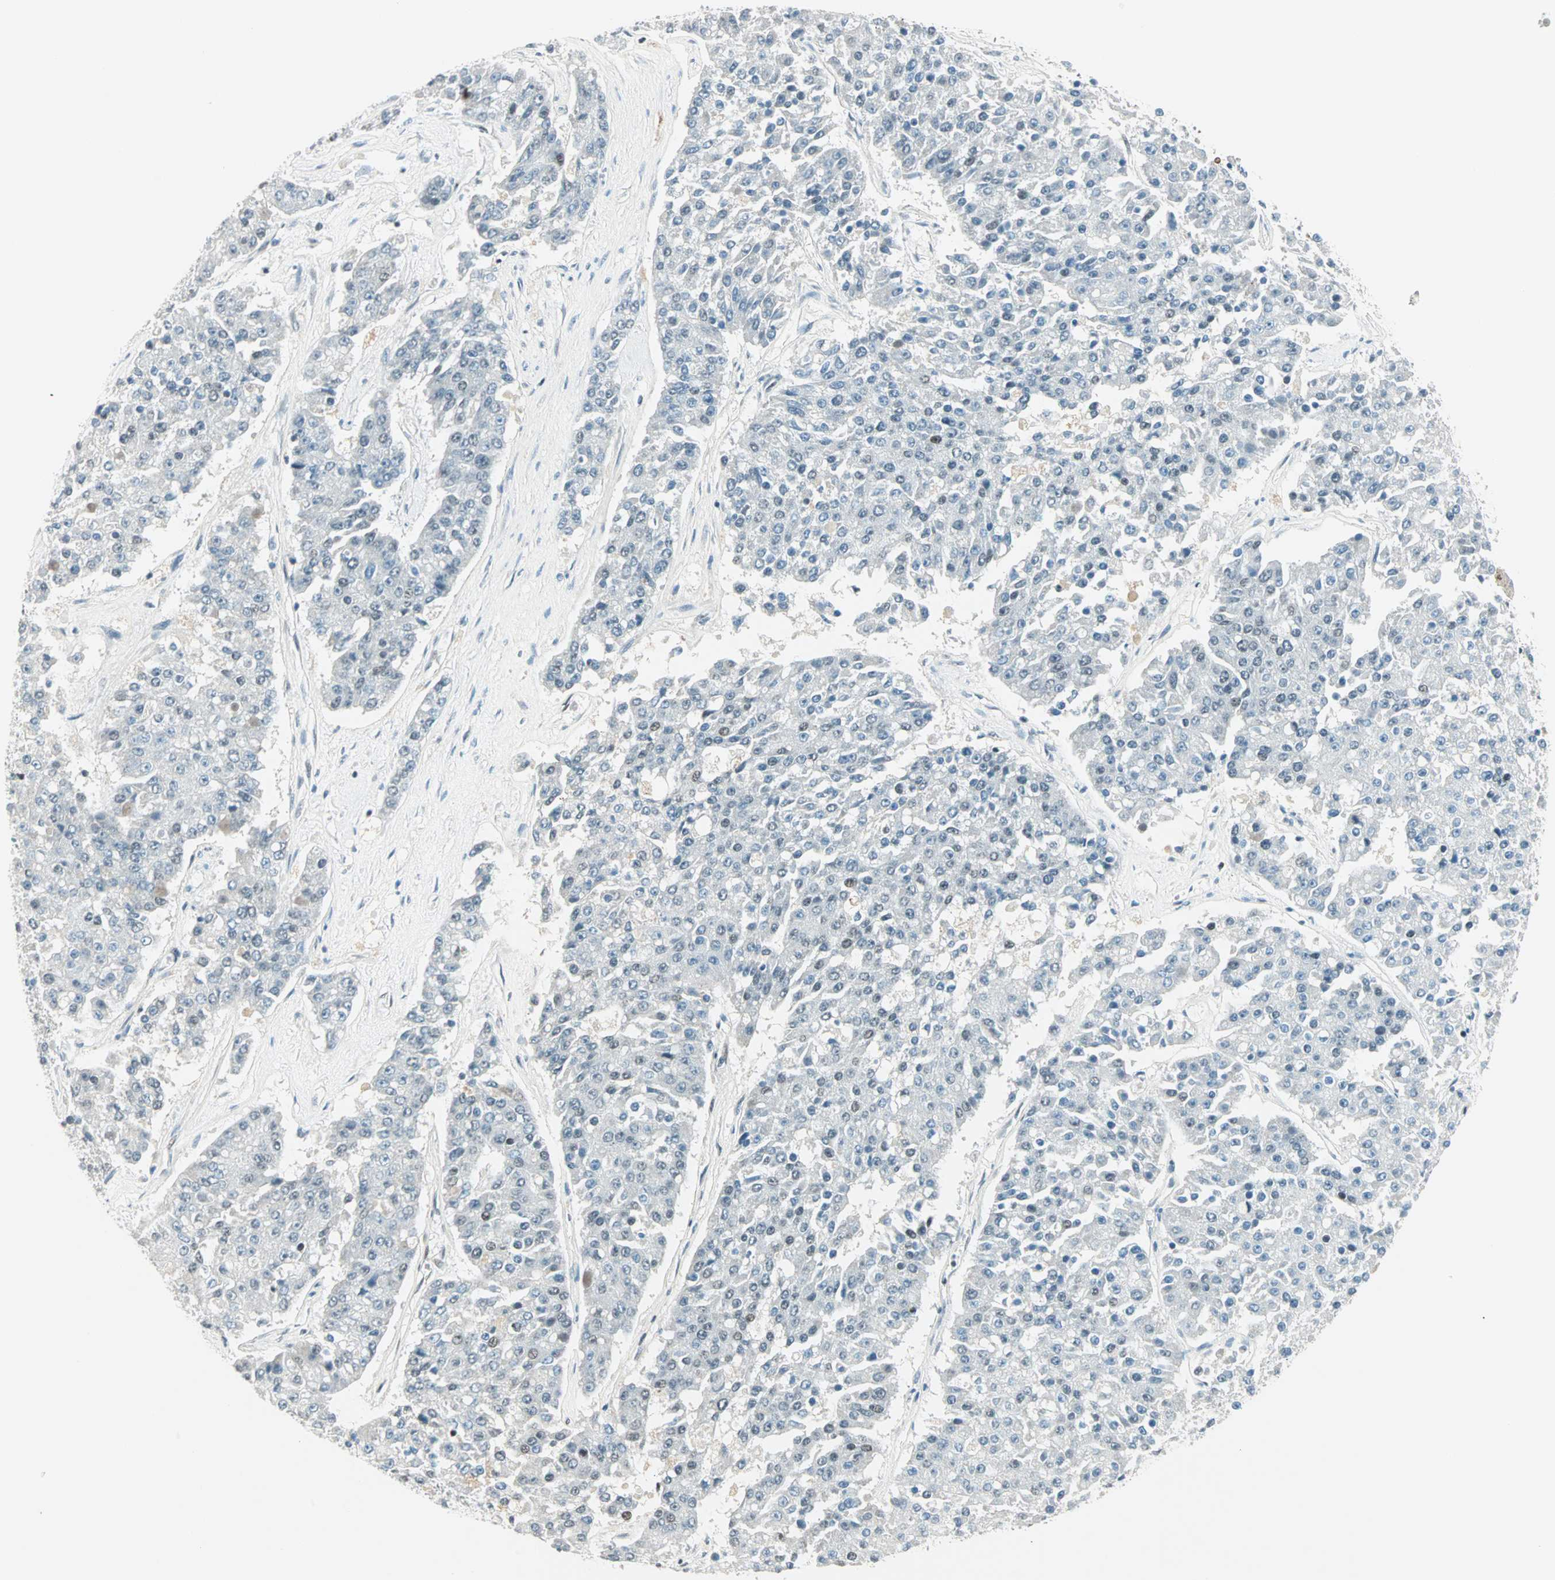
{"staining": {"intensity": "weak", "quantity": "<25%", "location": "nuclear"}, "tissue": "pancreatic cancer", "cell_type": "Tumor cells", "image_type": "cancer", "snomed": [{"axis": "morphology", "description": "Adenocarcinoma, NOS"}, {"axis": "topography", "description": "Pancreas"}], "caption": "Tumor cells show no significant protein staining in adenocarcinoma (pancreatic).", "gene": "SIN3A", "patient": {"sex": "male", "age": 50}}